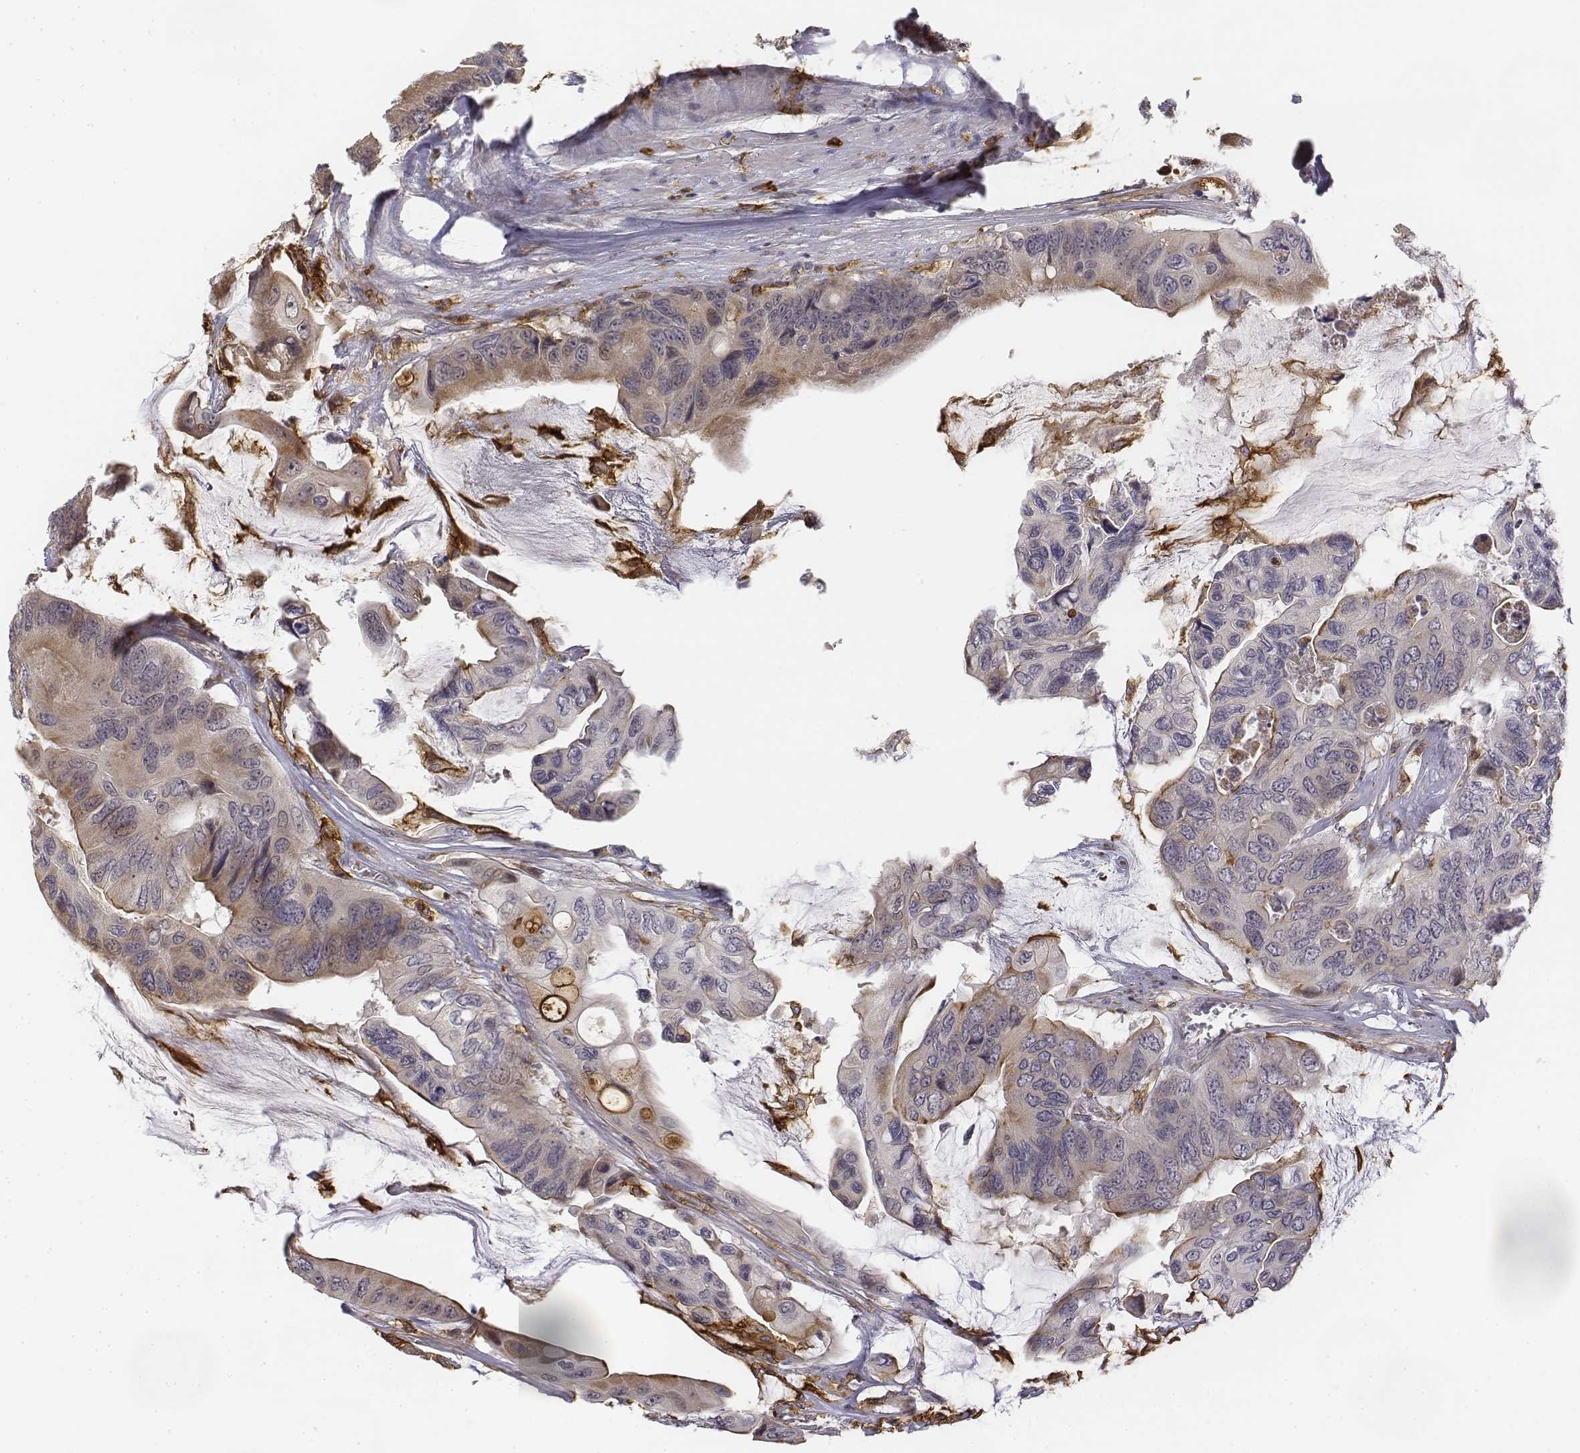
{"staining": {"intensity": "negative", "quantity": "none", "location": "none"}, "tissue": "colorectal cancer", "cell_type": "Tumor cells", "image_type": "cancer", "snomed": [{"axis": "morphology", "description": "Adenocarcinoma, NOS"}, {"axis": "topography", "description": "Rectum"}], "caption": "The image demonstrates no staining of tumor cells in colorectal adenocarcinoma.", "gene": "CD14", "patient": {"sex": "male", "age": 63}}